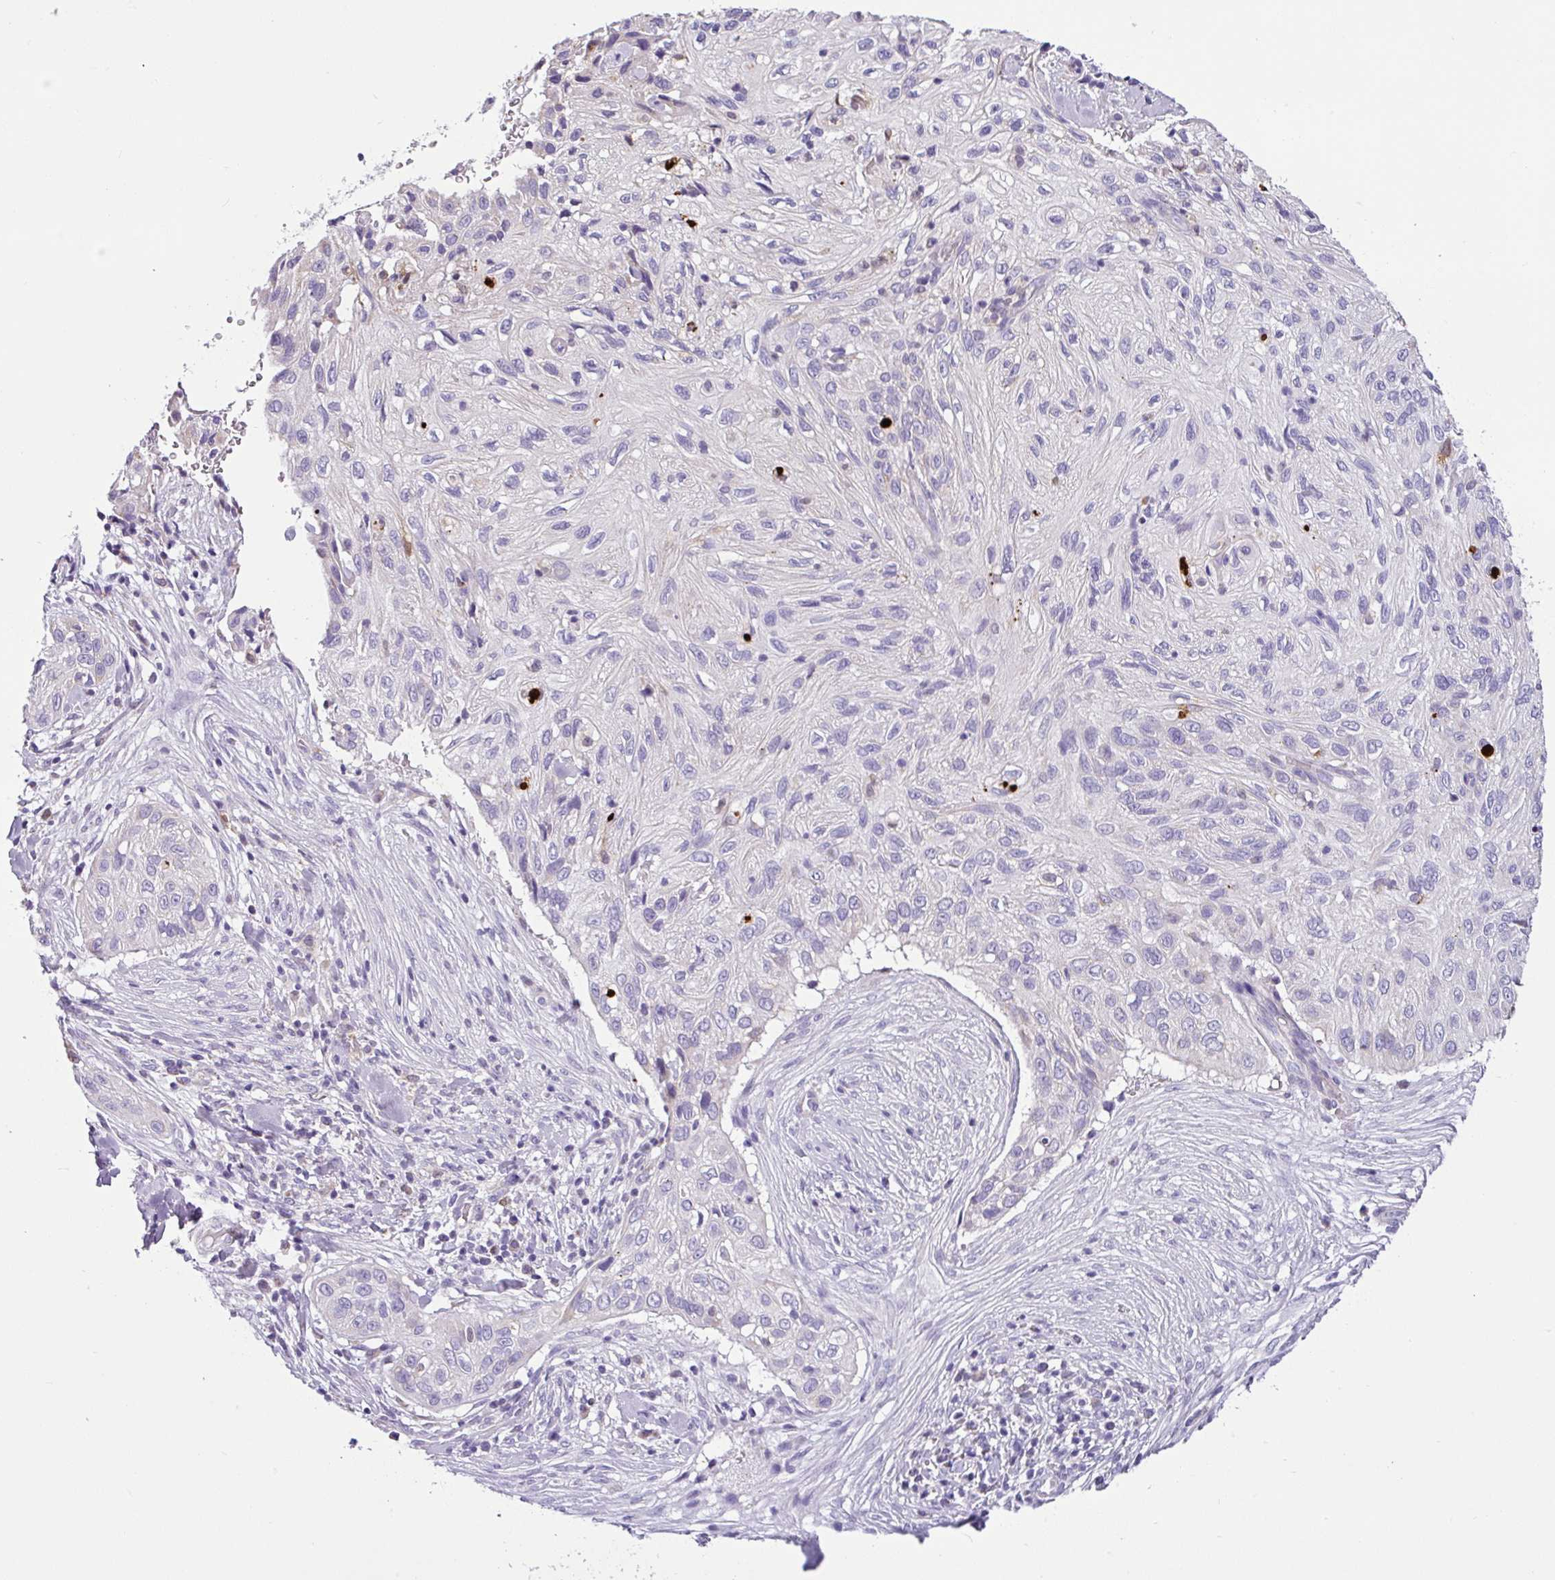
{"staining": {"intensity": "negative", "quantity": "none", "location": "none"}, "tissue": "skin cancer", "cell_type": "Tumor cells", "image_type": "cancer", "snomed": [{"axis": "morphology", "description": "Squamous cell carcinoma, NOS"}, {"axis": "topography", "description": "Skin"}], "caption": "The photomicrograph shows no significant expression in tumor cells of skin squamous cell carcinoma. The staining was performed using DAB (3,3'-diaminobenzidine) to visualize the protein expression in brown, while the nuclei were stained in blue with hematoxylin (Magnification: 20x).", "gene": "HMCN2", "patient": {"sex": "male", "age": 82}}